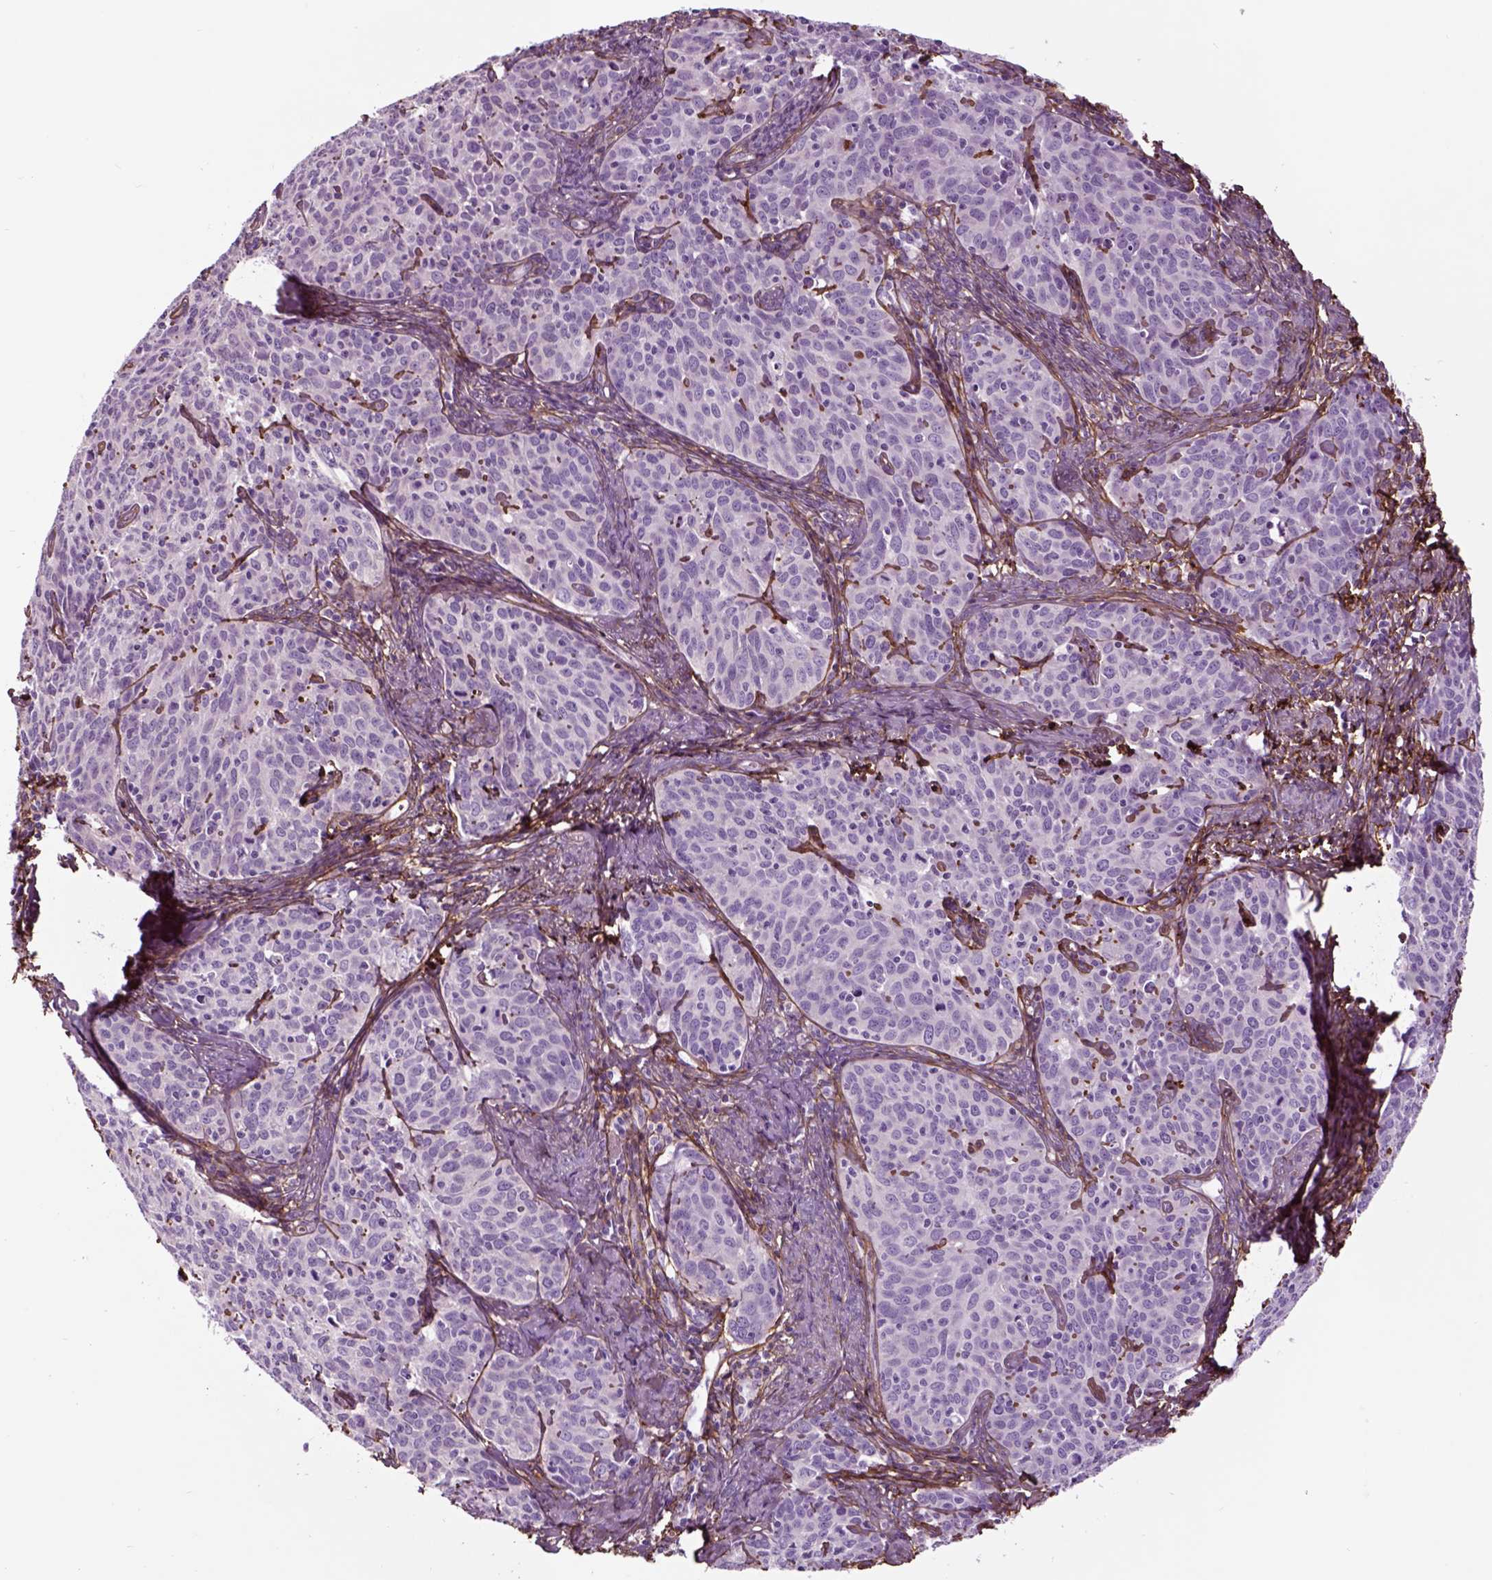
{"staining": {"intensity": "negative", "quantity": "none", "location": "none"}, "tissue": "cervical cancer", "cell_type": "Tumor cells", "image_type": "cancer", "snomed": [{"axis": "morphology", "description": "Squamous cell carcinoma, NOS"}, {"axis": "topography", "description": "Cervix"}], "caption": "IHC of cervical cancer (squamous cell carcinoma) exhibits no expression in tumor cells.", "gene": "COL6A2", "patient": {"sex": "female", "age": 62}}